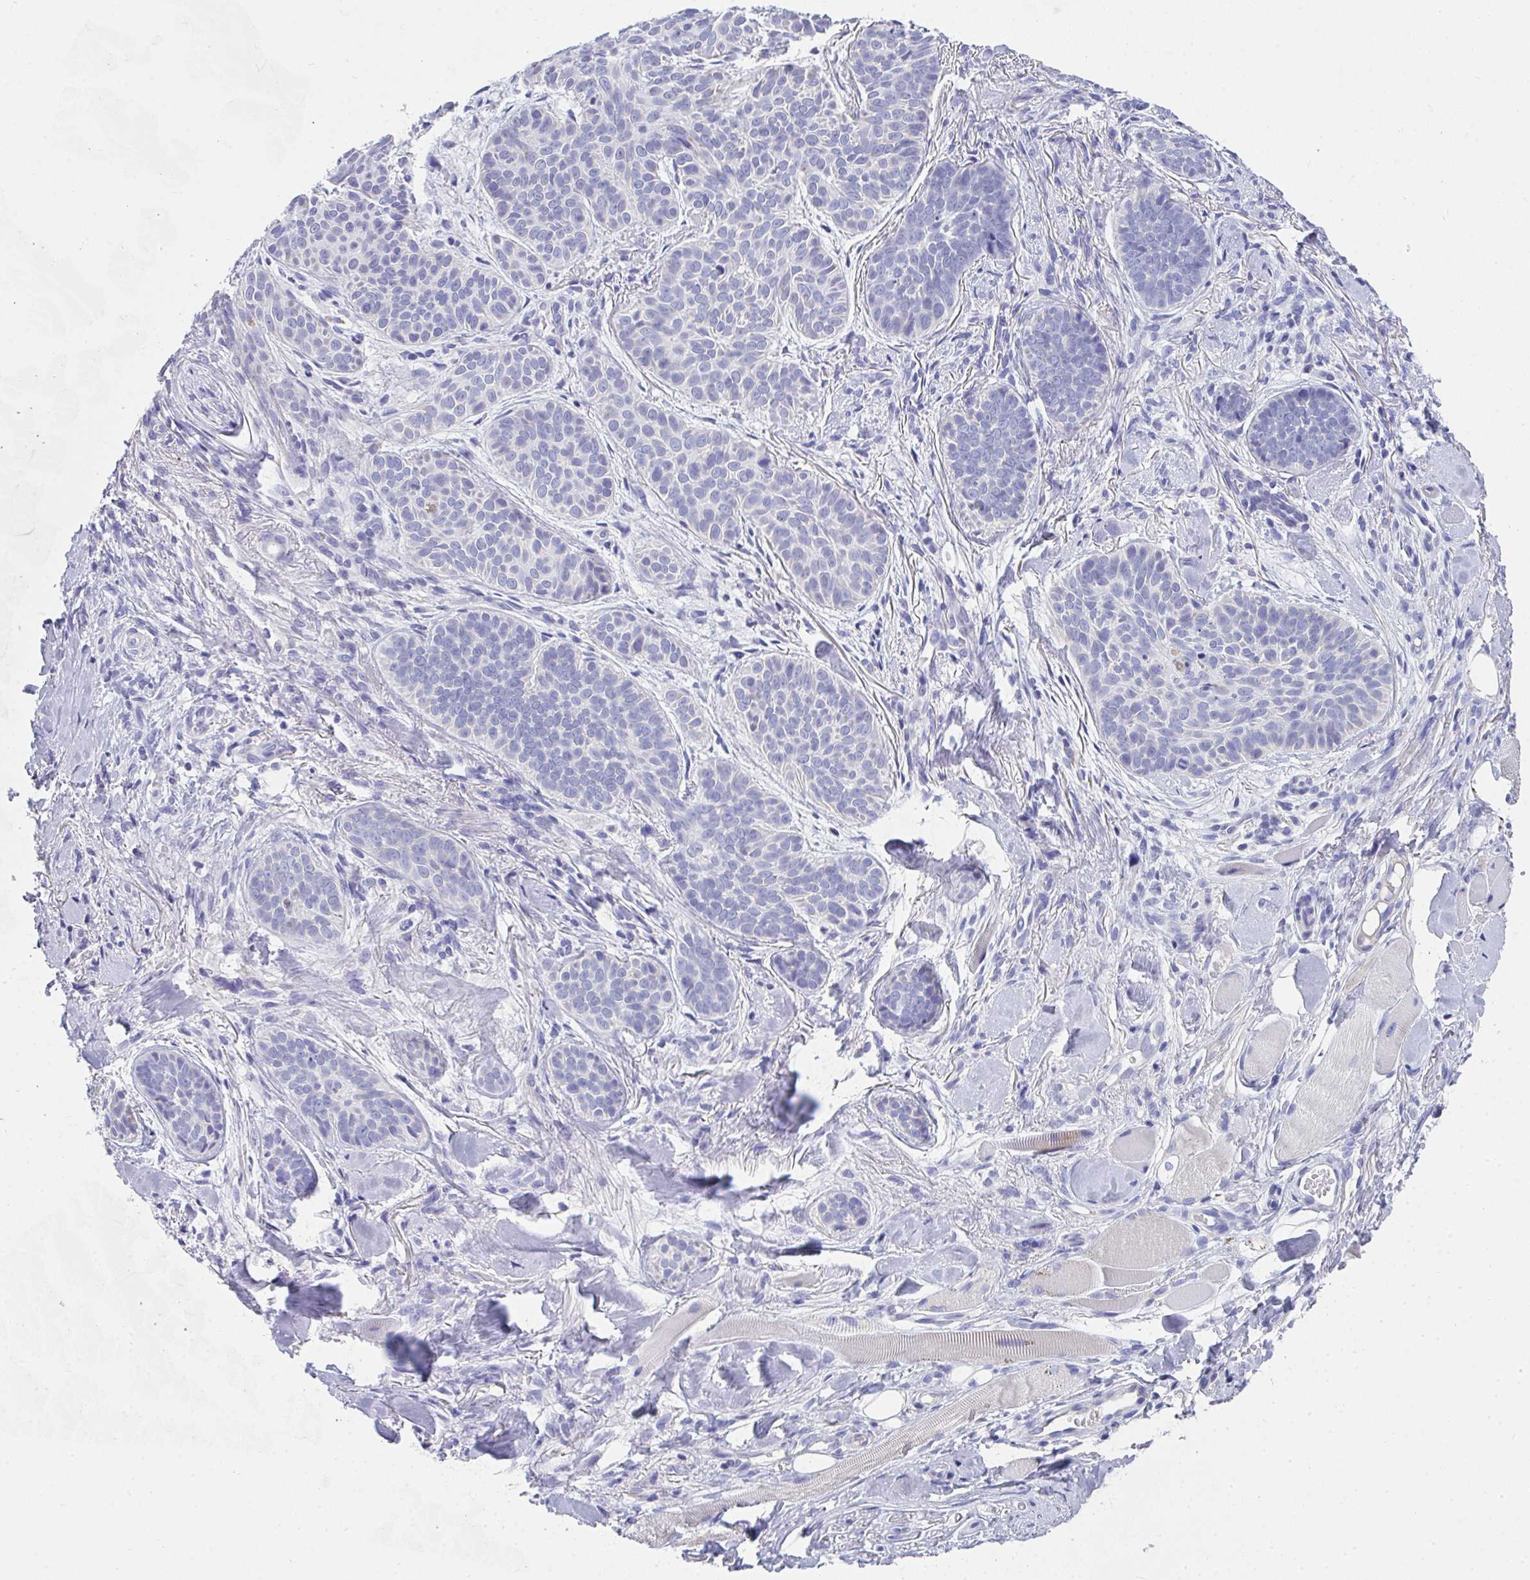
{"staining": {"intensity": "negative", "quantity": "none", "location": "none"}, "tissue": "skin cancer", "cell_type": "Tumor cells", "image_type": "cancer", "snomed": [{"axis": "morphology", "description": "Basal cell carcinoma"}, {"axis": "topography", "description": "Skin"}, {"axis": "topography", "description": "Skin of nose"}], "caption": "This is an immunohistochemistry (IHC) histopathology image of human skin cancer. There is no positivity in tumor cells.", "gene": "COA5", "patient": {"sex": "female", "age": 81}}